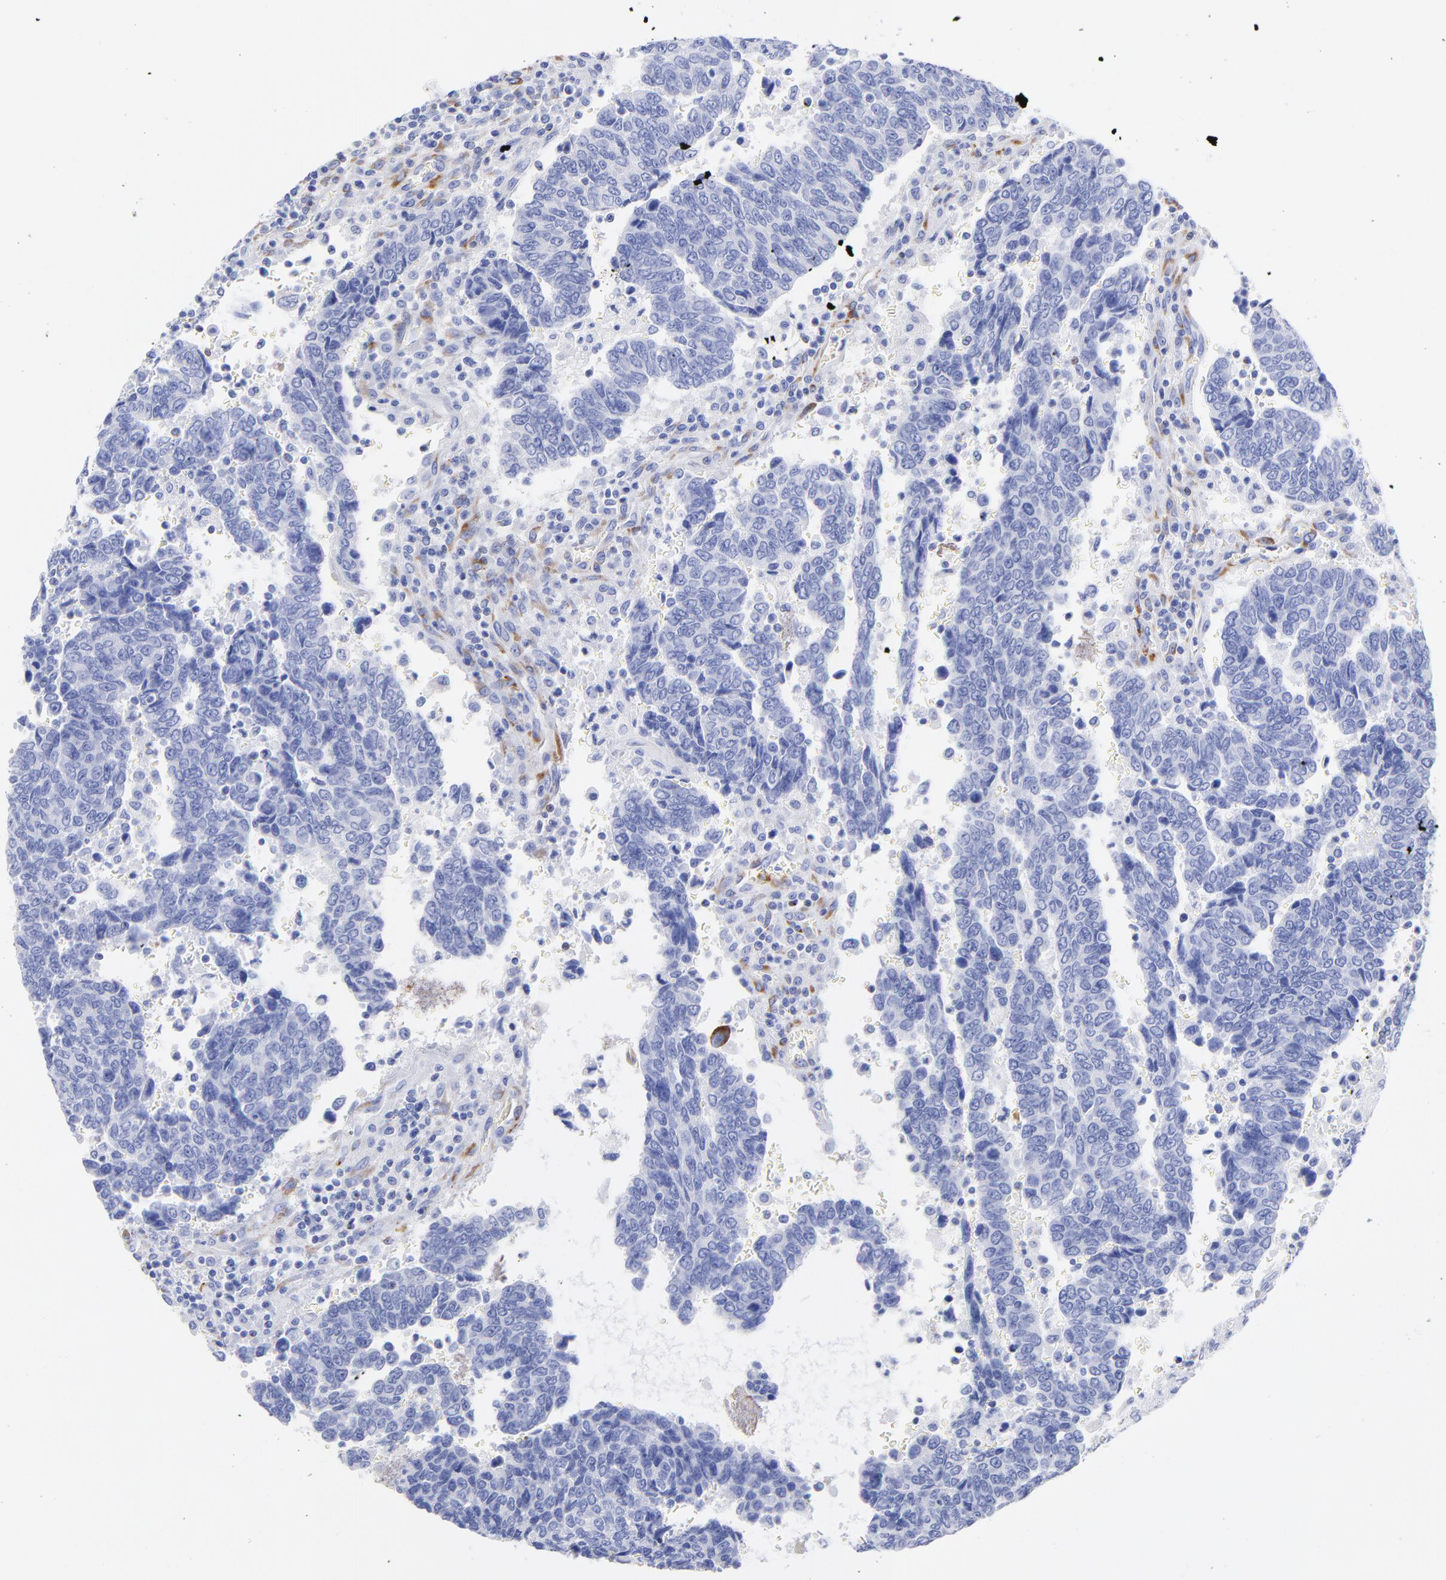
{"staining": {"intensity": "negative", "quantity": "none", "location": "none"}, "tissue": "urothelial cancer", "cell_type": "Tumor cells", "image_type": "cancer", "snomed": [{"axis": "morphology", "description": "Urothelial carcinoma, High grade"}, {"axis": "topography", "description": "Urinary bladder"}], "caption": "Image shows no significant protein staining in tumor cells of urothelial cancer. (Stains: DAB IHC with hematoxylin counter stain, Microscopy: brightfield microscopy at high magnification).", "gene": "C1QTNF6", "patient": {"sex": "male", "age": 86}}